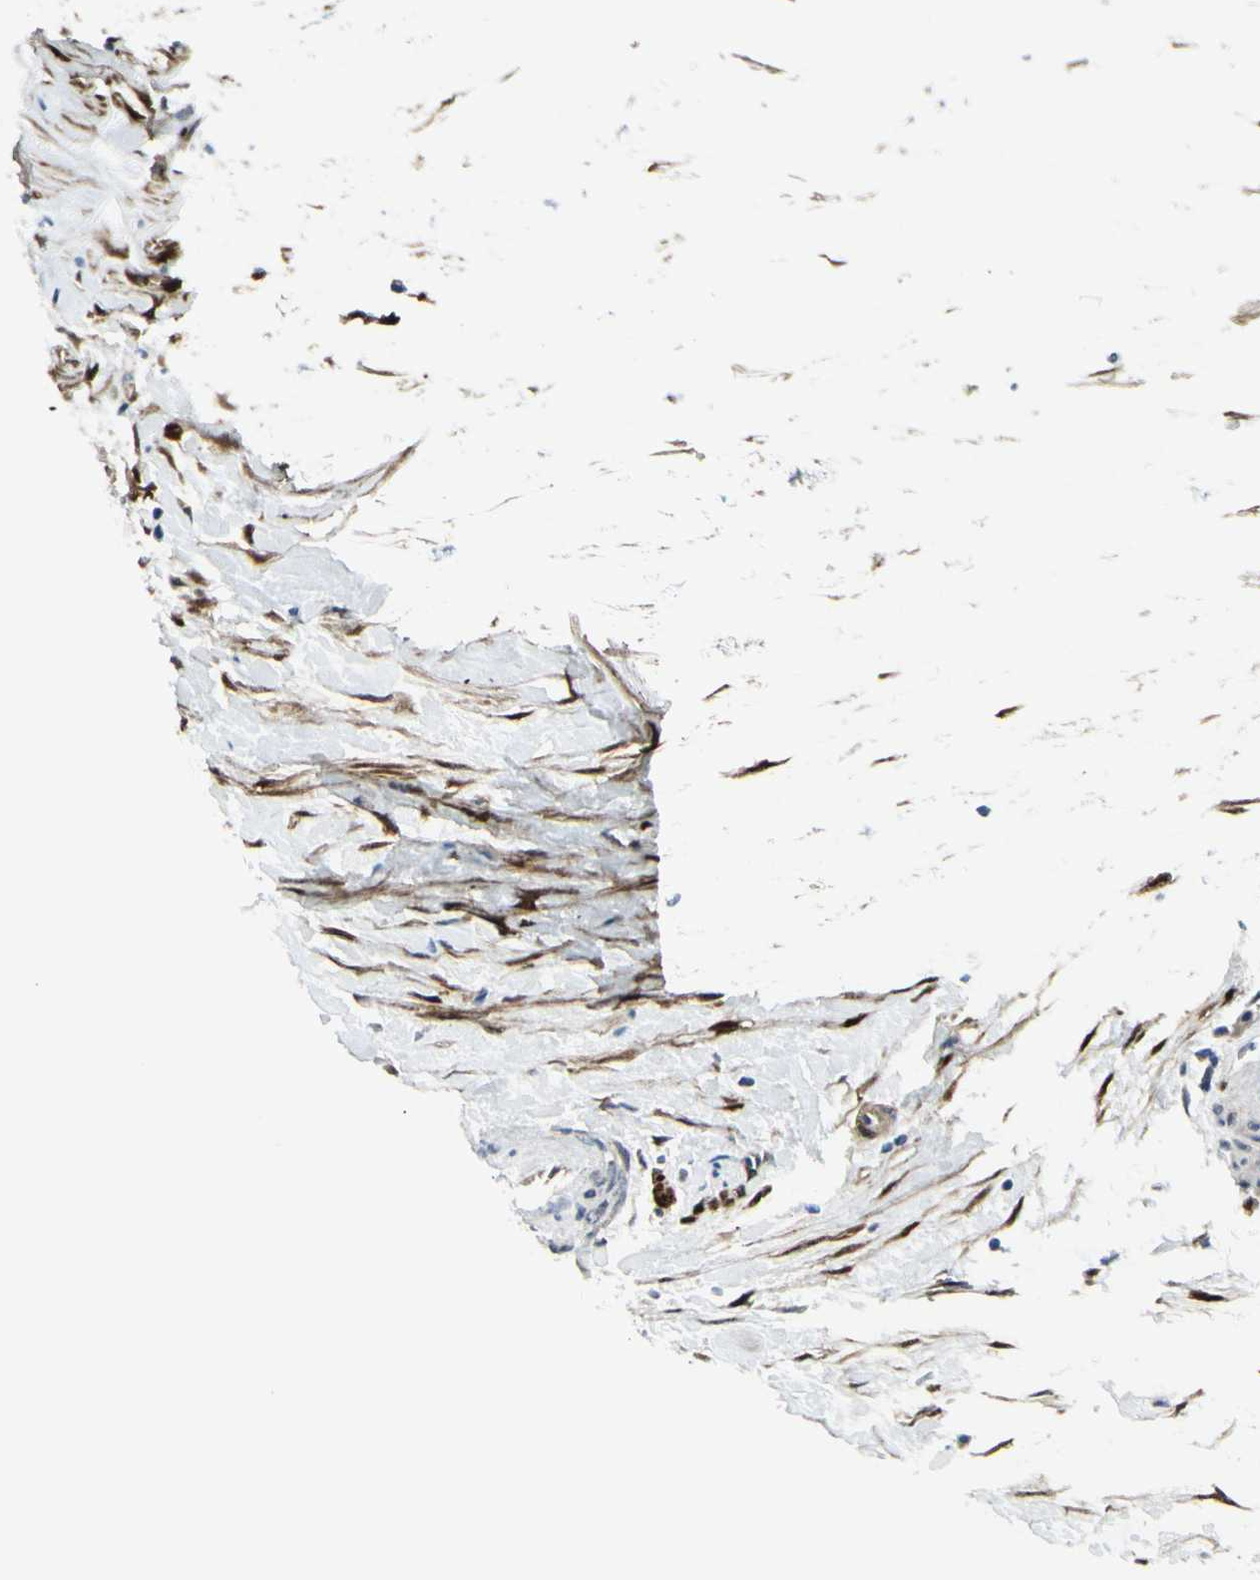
{"staining": {"intensity": "moderate", "quantity": ">75%", "location": "none"}, "tissue": "liver cancer", "cell_type": "Tumor cells", "image_type": "cancer", "snomed": [{"axis": "morphology", "description": "Cholangiocarcinoma"}, {"axis": "topography", "description": "Liver"}], "caption": "Protein positivity by immunohistochemistry (IHC) reveals moderate None staining in about >75% of tumor cells in cholangiocarcinoma (liver). Nuclei are stained in blue.", "gene": "FHL2", "patient": {"sex": "female", "age": 55}}